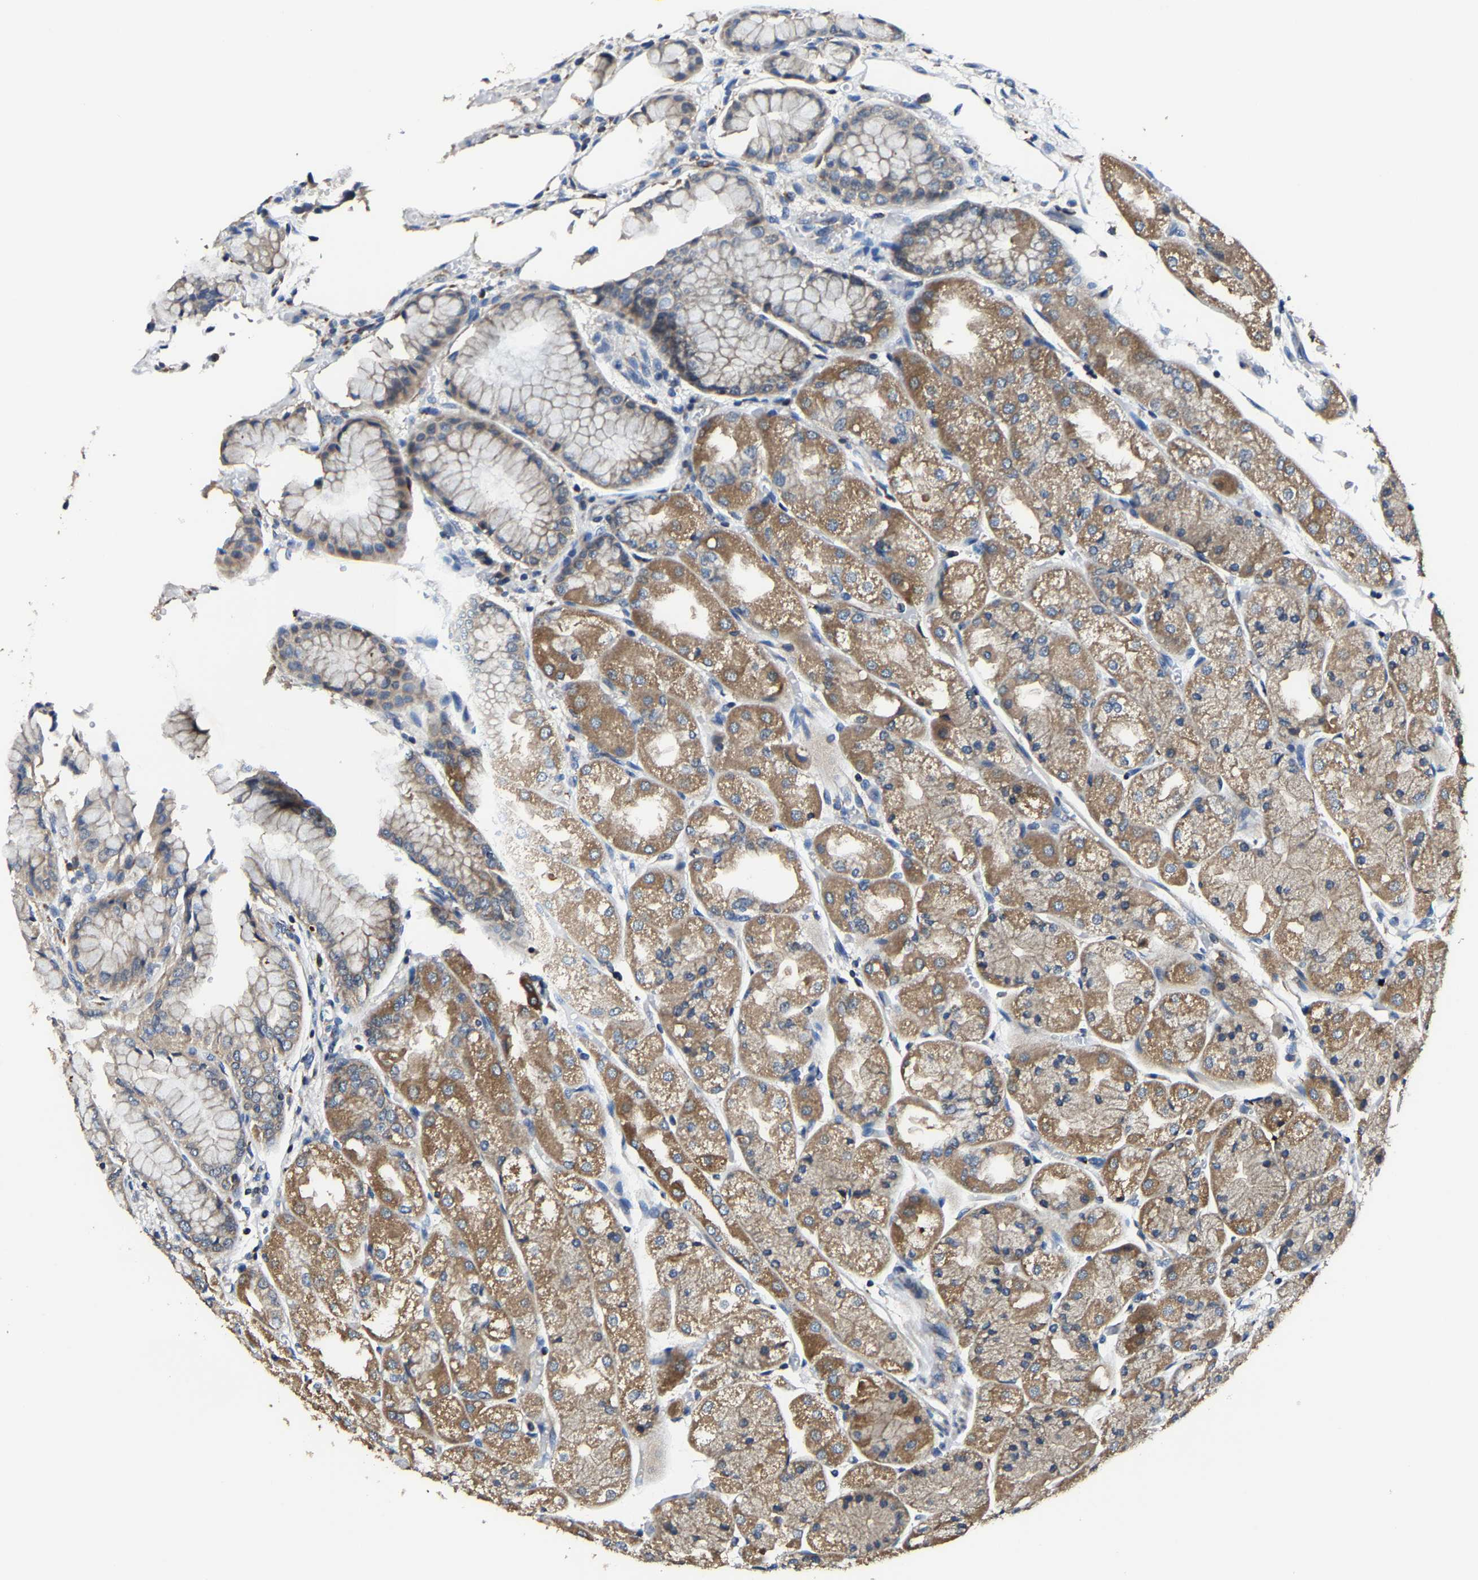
{"staining": {"intensity": "moderate", "quantity": ">75%", "location": "cytoplasmic/membranous"}, "tissue": "stomach", "cell_type": "Glandular cells", "image_type": "normal", "snomed": [{"axis": "morphology", "description": "Normal tissue, NOS"}, {"axis": "topography", "description": "Stomach, upper"}], "caption": "Stomach was stained to show a protein in brown. There is medium levels of moderate cytoplasmic/membranous positivity in about >75% of glandular cells.", "gene": "AGK", "patient": {"sex": "male", "age": 72}}